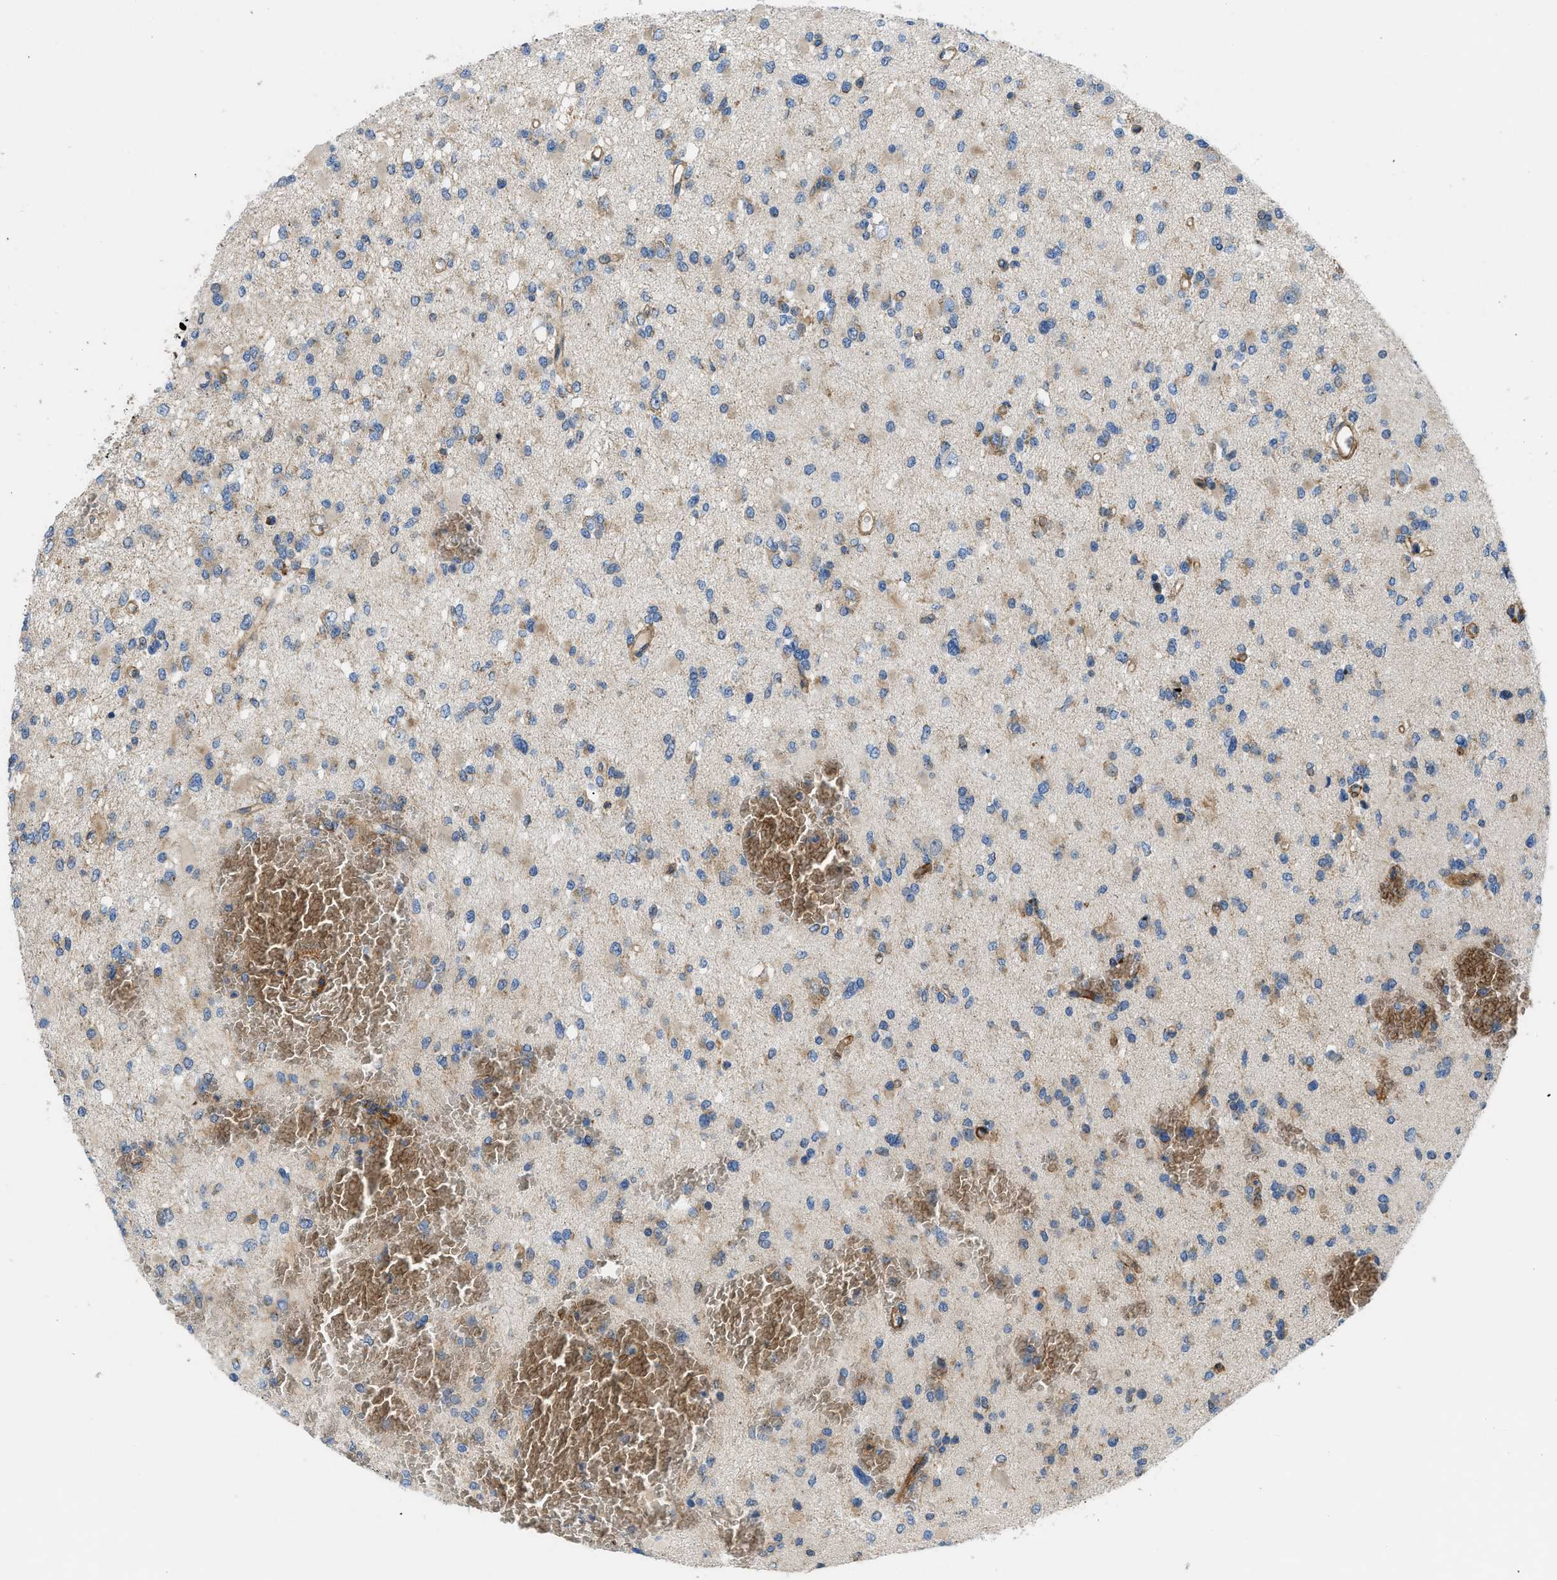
{"staining": {"intensity": "weak", "quantity": "25%-75%", "location": "cytoplasmic/membranous"}, "tissue": "glioma", "cell_type": "Tumor cells", "image_type": "cancer", "snomed": [{"axis": "morphology", "description": "Glioma, malignant, Low grade"}, {"axis": "topography", "description": "Brain"}], "caption": "An immunohistochemistry micrograph of tumor tissue is shown. Protein staining in brown shows weak cytoplasmic/membranous positivity in low-grade glioma (malignant) within tumor cells. (DAB (3,3'-diaminobenzidine) = brown stain, brightfield microscopy at high magnification).", "gene": "DHODH", "patient": {"sex": "female", "age": 22}}